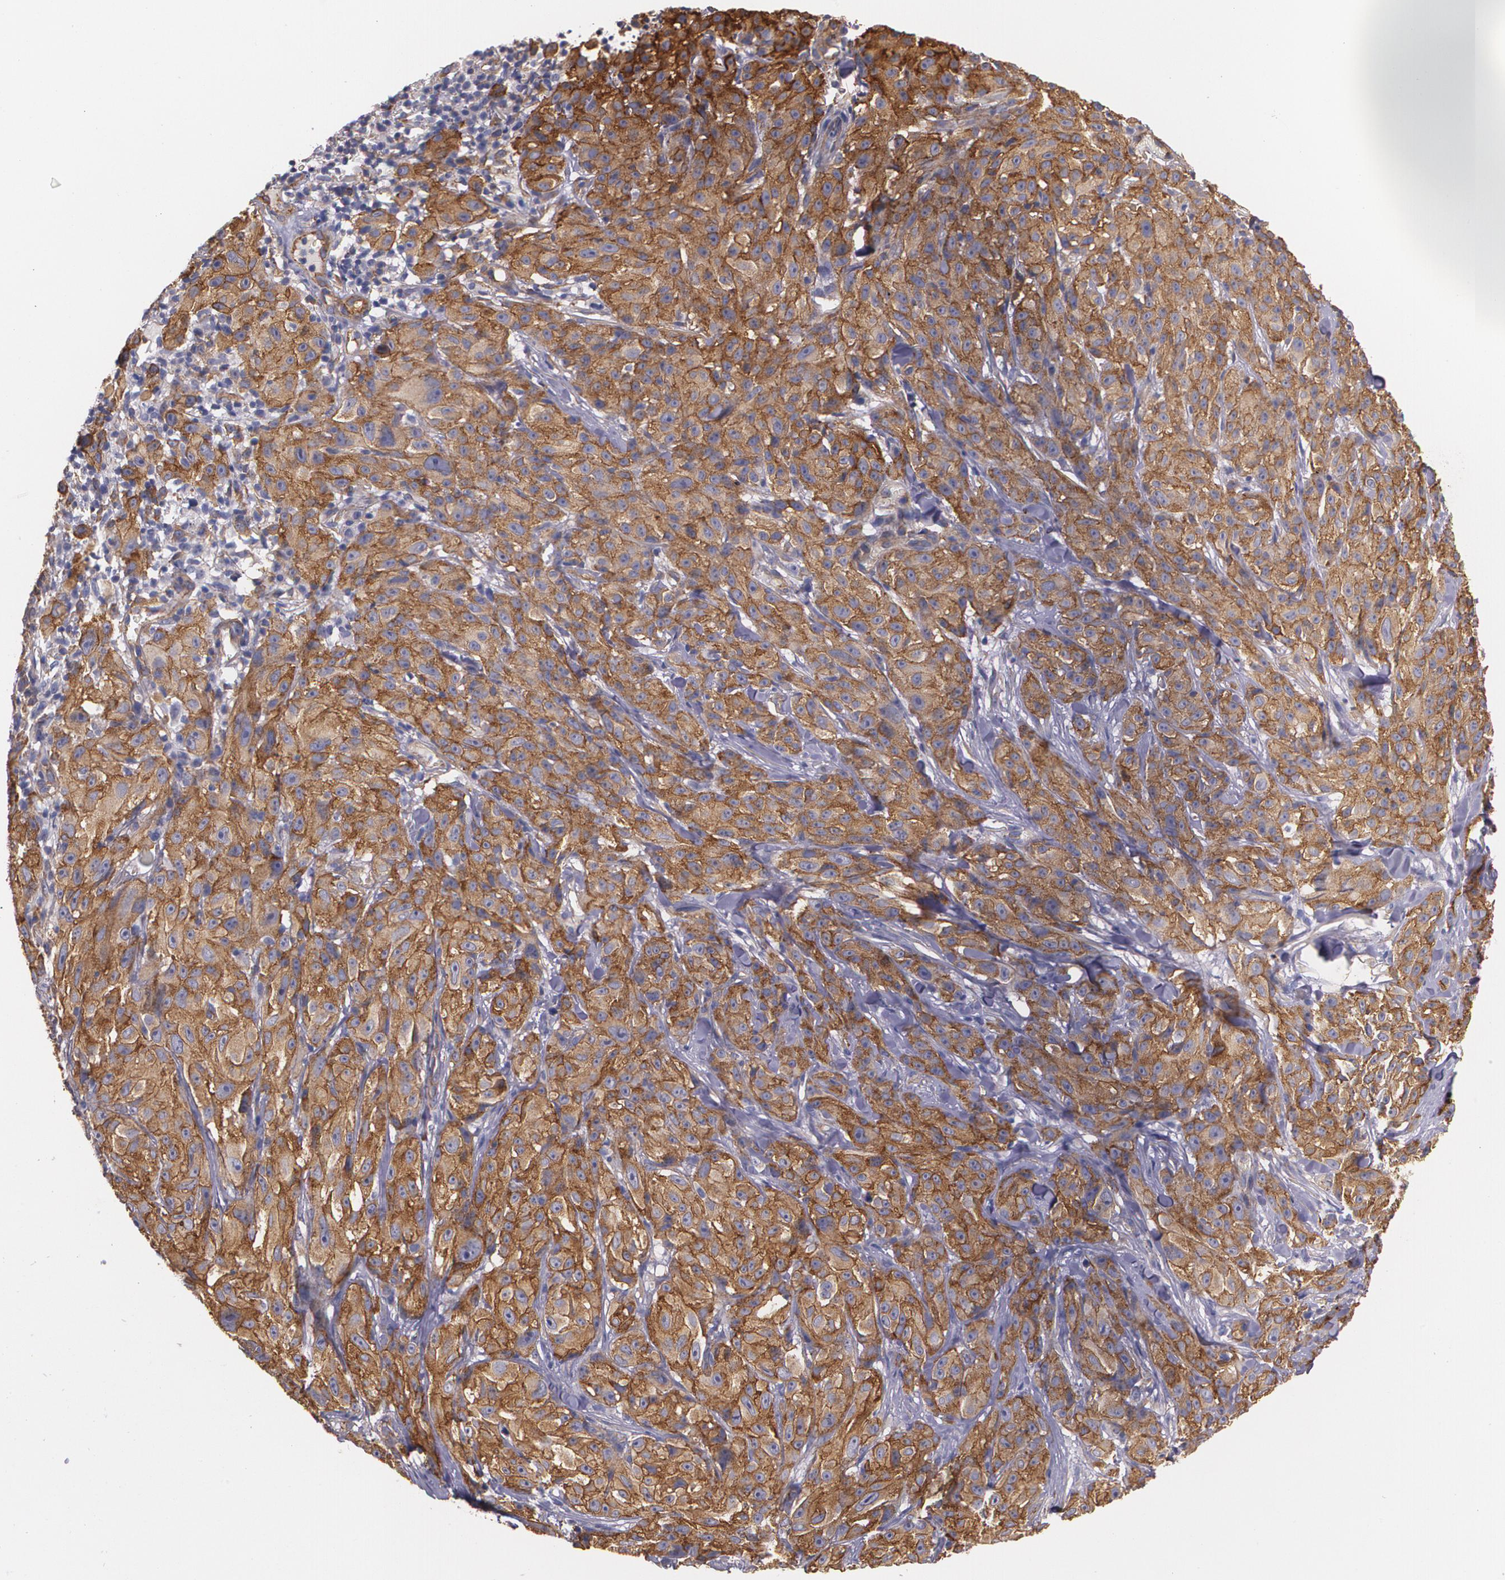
{"staining": {"intensity": "strong", "quantity": ">75%", "location": "cytoplasmic/membranous"}, "tissue": "melanoma", "cell_type": "Tumor cells", "image_type": "cancer", "snomed": [{"axis": "morphology", "description": "Malignant melanoma, NOS"}, {"axis": "topography", "description": "Skin"}], "caption": "Strong cytoplasmic/membranous positivity for a protein is appreciated in about >75% of tumor cells of malignant melanoma using IHC.", "gene": "TJP1", "patient": {"sex": "male", "age": 56}}